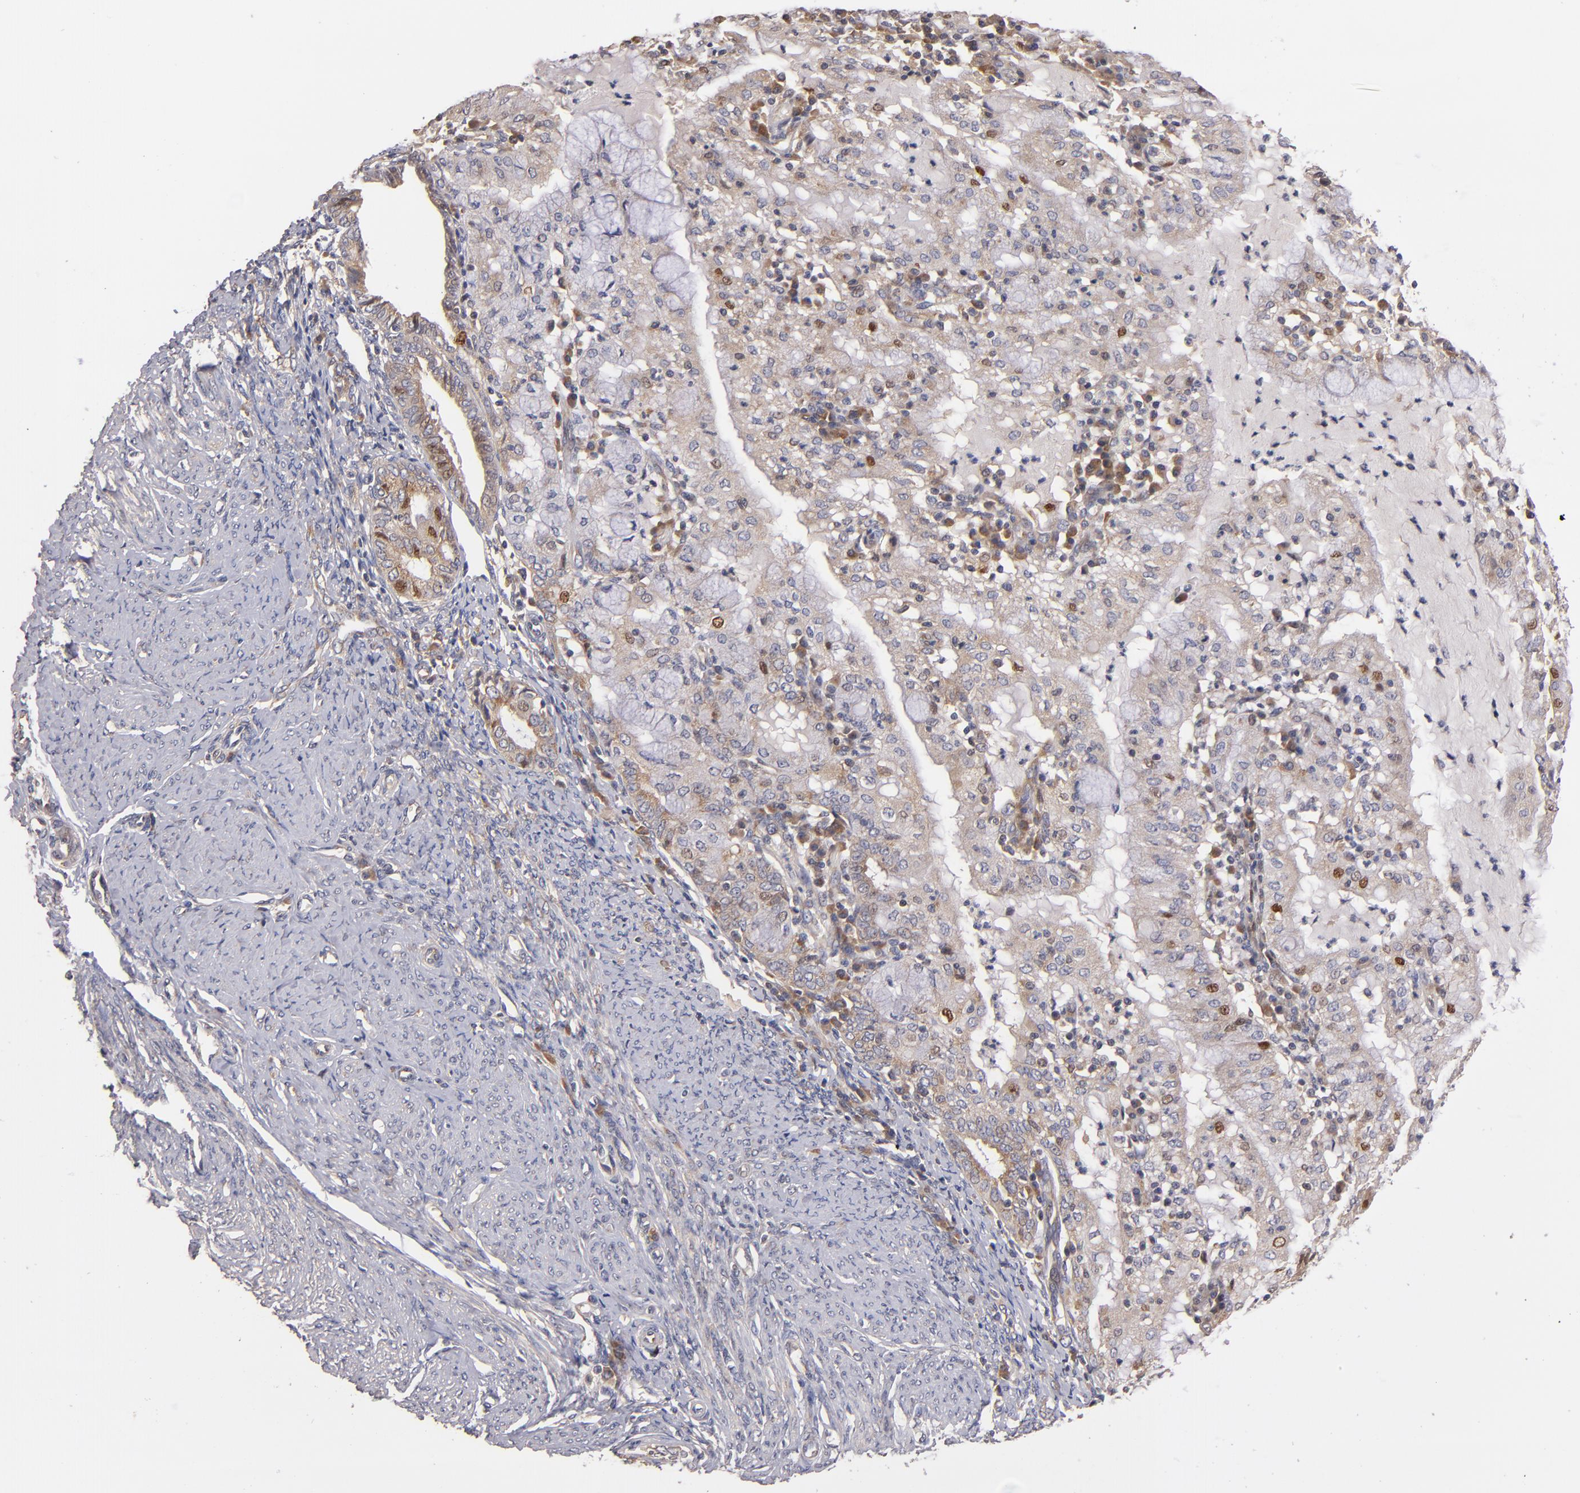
{"staining": {"intensity": "weak", "quantity": "25%-75%", "location": "cytoplasmic/membranous"}, "tissue": "endometrial cancer", "cell_type": "Tumor cells", "image_type": "cancer", "snomed": [{"axis": "morphology", "description": "Adenocarcinoma, NOS"}, {"axis": "topography", "description": "Endometrium"}], "caption": "Human adenocarcinoma (endometrial) stained for a protein (brown) reveals weak cytoplasmic/membranous positive positivity in about 25%-75% of tumor cells.", "gene": "UPF3B", "patient": {"sex": "female", "age": 63}}